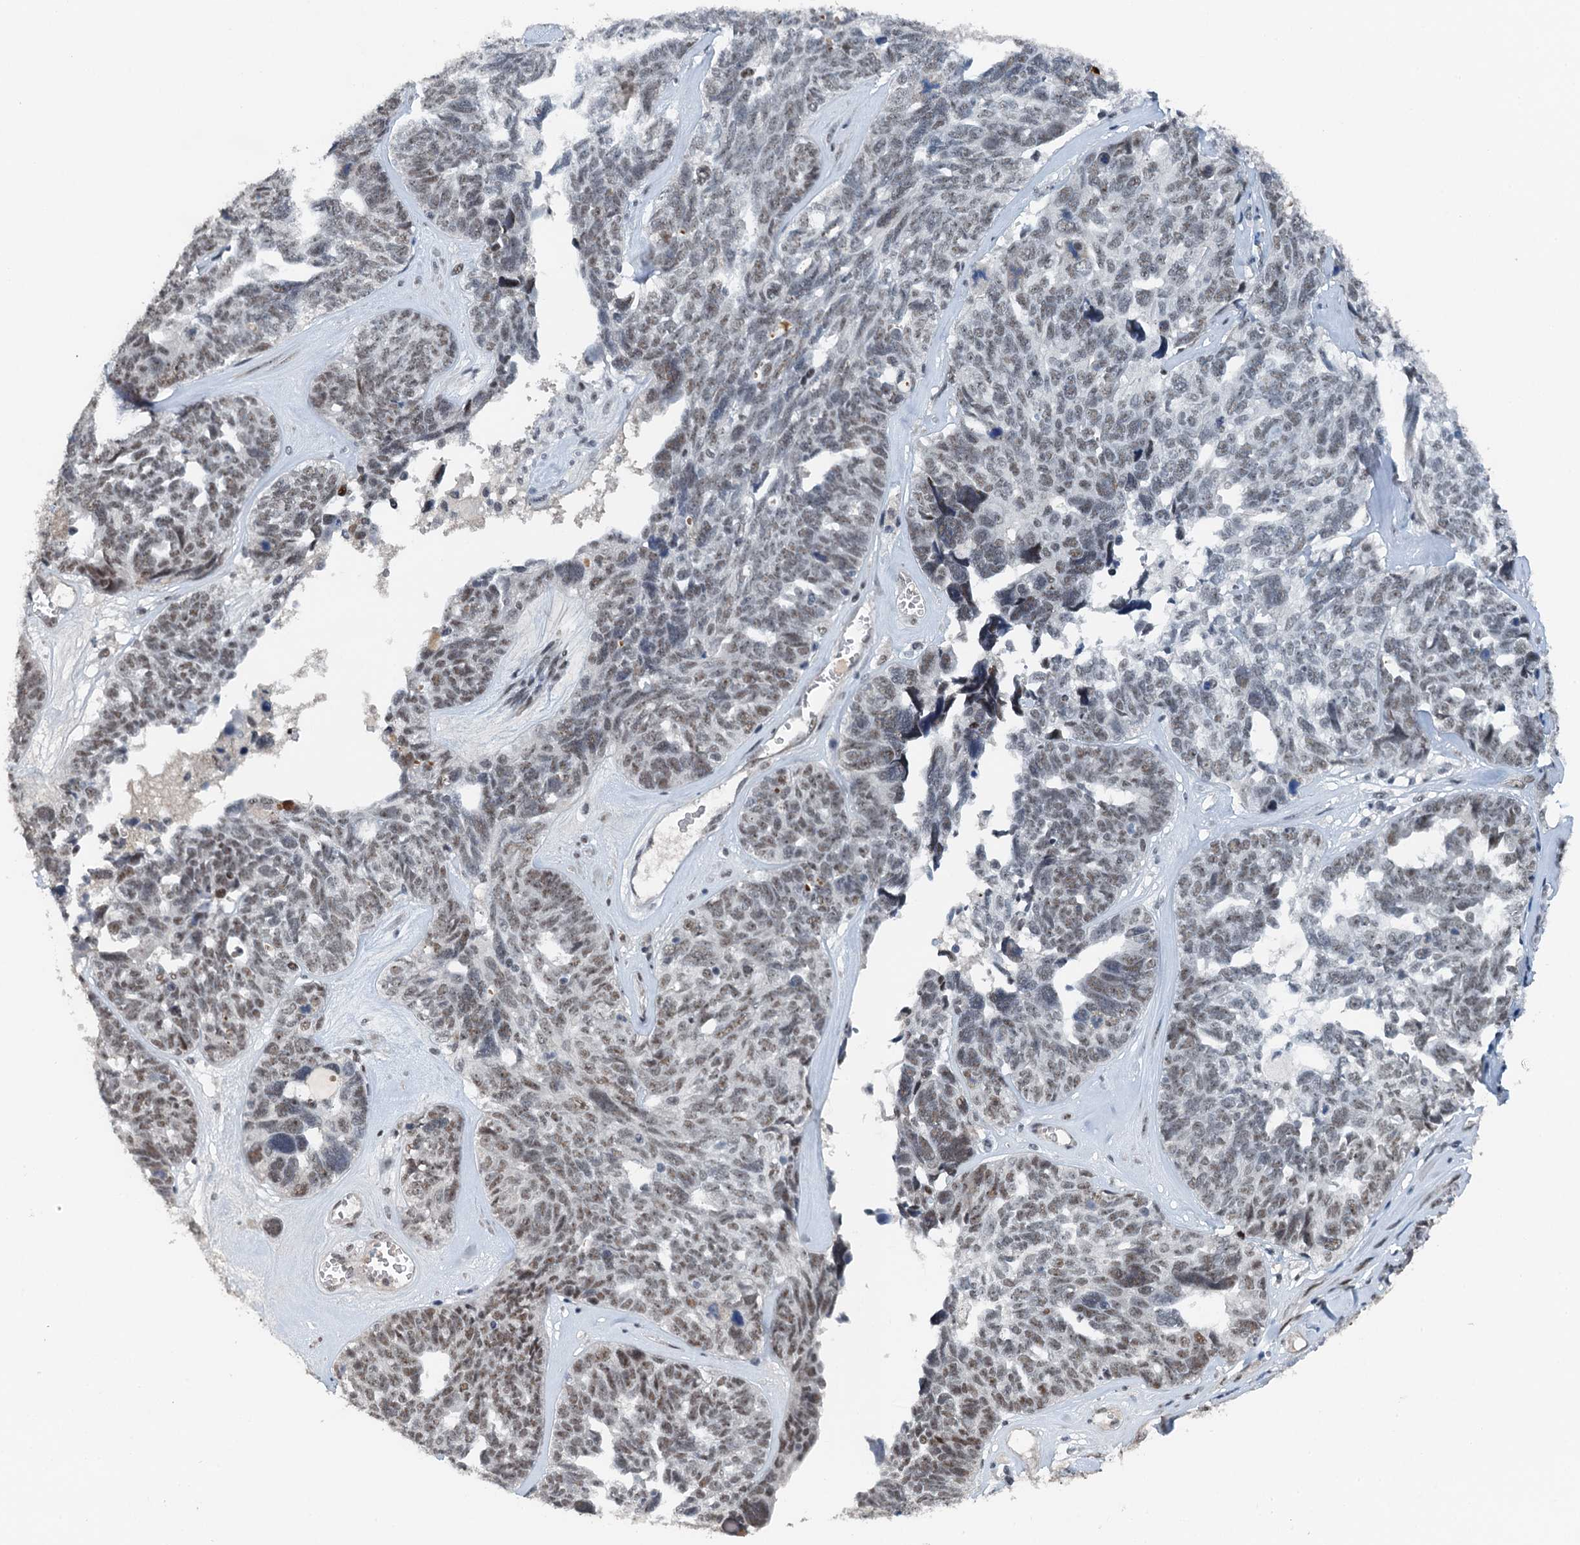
{"staining": {"intensity": "moderate", "quantity": "25%-75%", "location": "nuclear"}, "tissue": "ovarian cancer", "cell_type": "Tumor cells", "image_type": "cancer", "snomed": [{"axis": "morphology", "description": "Cystadenocarcinoma, serous, NOS"}, {"axis": "topography", "description": "Ovary"}], "caption": "The micrograph reveals a brown stain indicating the presence of a protein in the nuclear of tumor cells in ovarian serous cystadenocarcinoma.", "gene": "MTA3", "patient": {"sex": "female", "age": 79}}